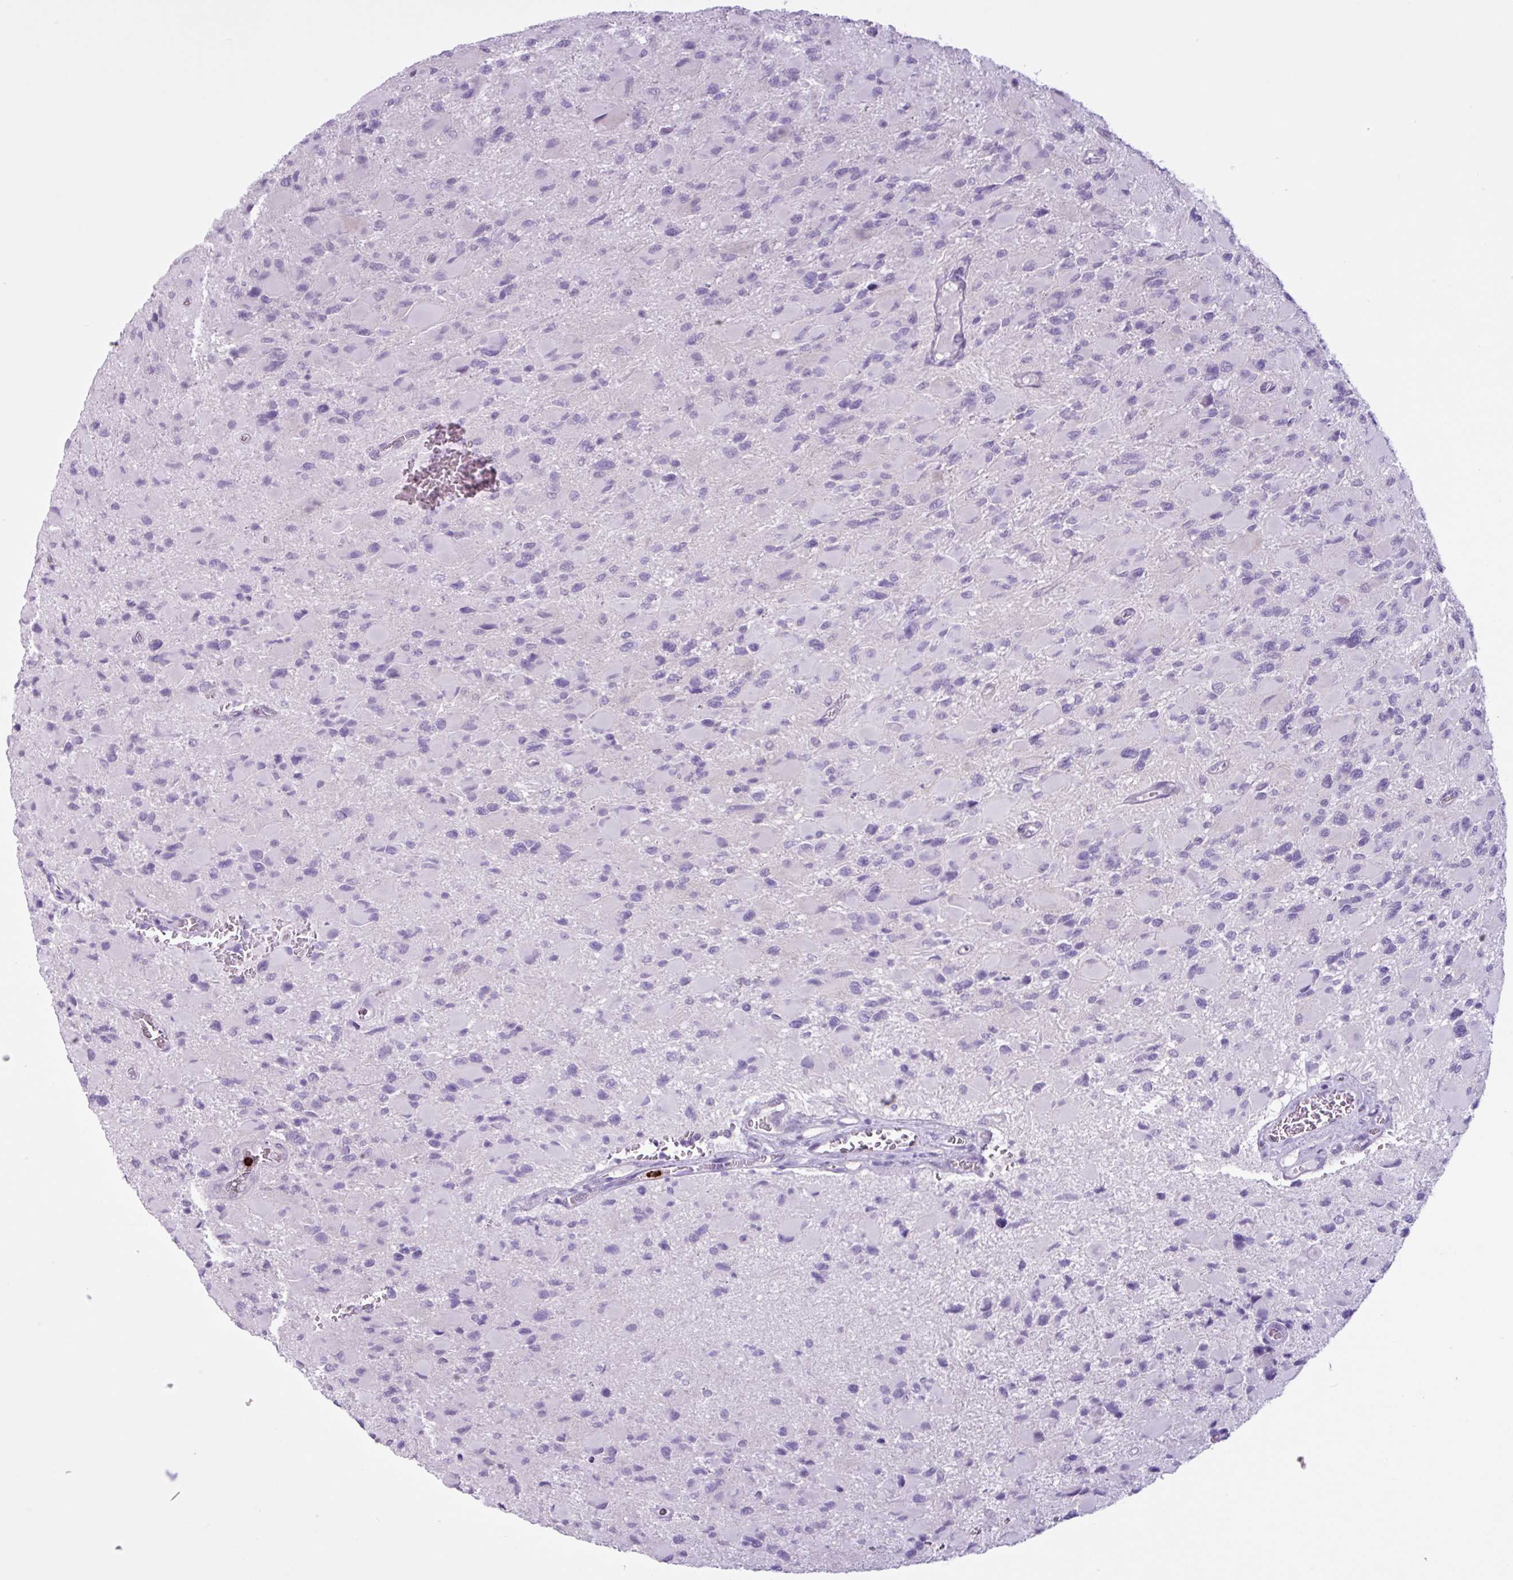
{"staining": {"intensity": "negative", "quantity": "none", "location": "none"}, "tissue": "glioma", "cell_type": "Tumor cells", "image_type": "cancer", "snomed": [{"axis": "morphology", "description": "Glioma, malignant, High grade"}, {"axis": "topography", "description": "Cerebral cortex"}], "caption": "Glioma stained for a protein using IHC demonstrates no positivity tumor cells.", "gene": "TMEM178A", "patient": {"sex": "female", "age": 36}}